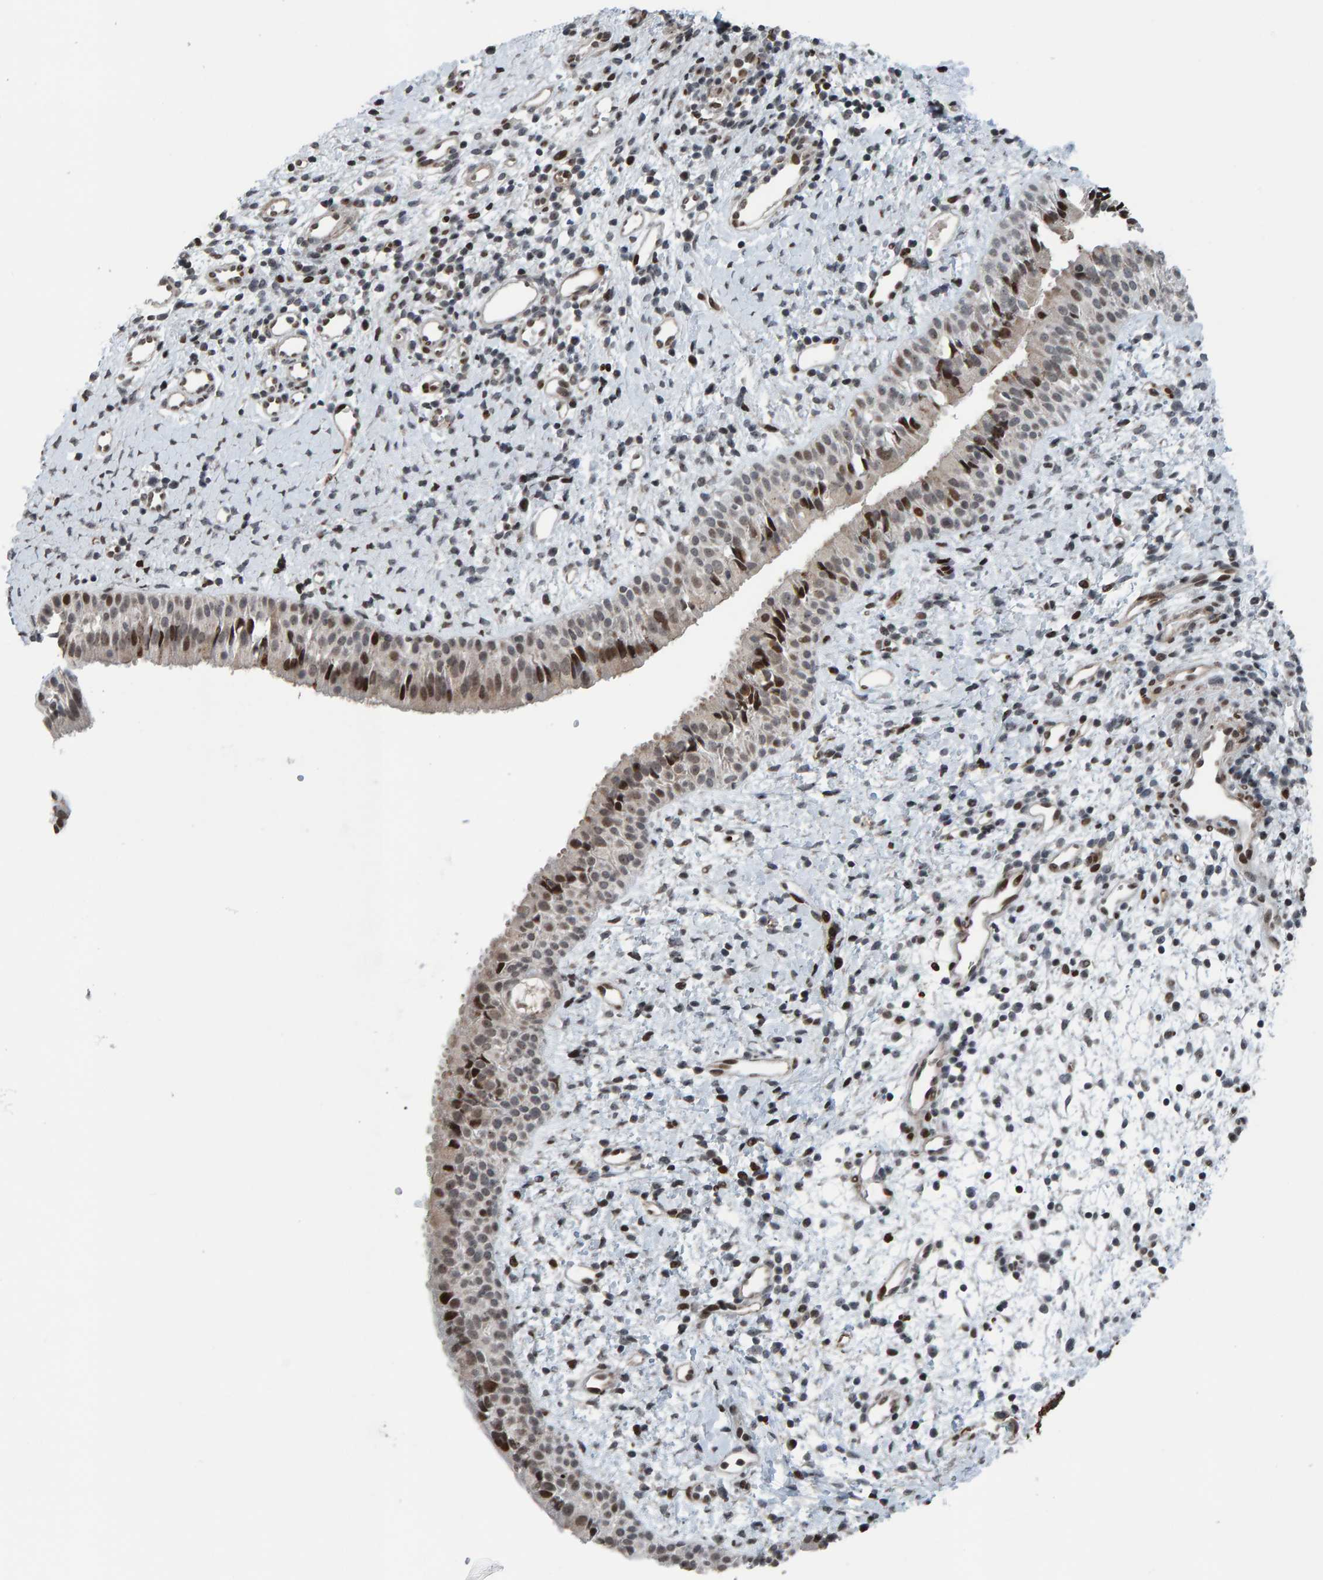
{"staining": {"intensity": "strong", "quantity": "25%-75%", "location": "cytoplasmic/membranous,nuclear"}, "tissue": "nasopharynx", "cell_type": "Respiratory epithelial cells", "image_type": "normal", "snomed": [{"axis": "morphology", "description": "Normal tissue, NOS"}, {"axis": "topography", "description": "Nasopharynx"}], "caption": "A high amount of strong cytoplasmic/membranous,nuclear expression is present in approximately 25%-75% of respiratory epithelial cells in benign nasopharynx.", "gene": "ZNF366", "patient": {"sex": "male", "age": 22}}